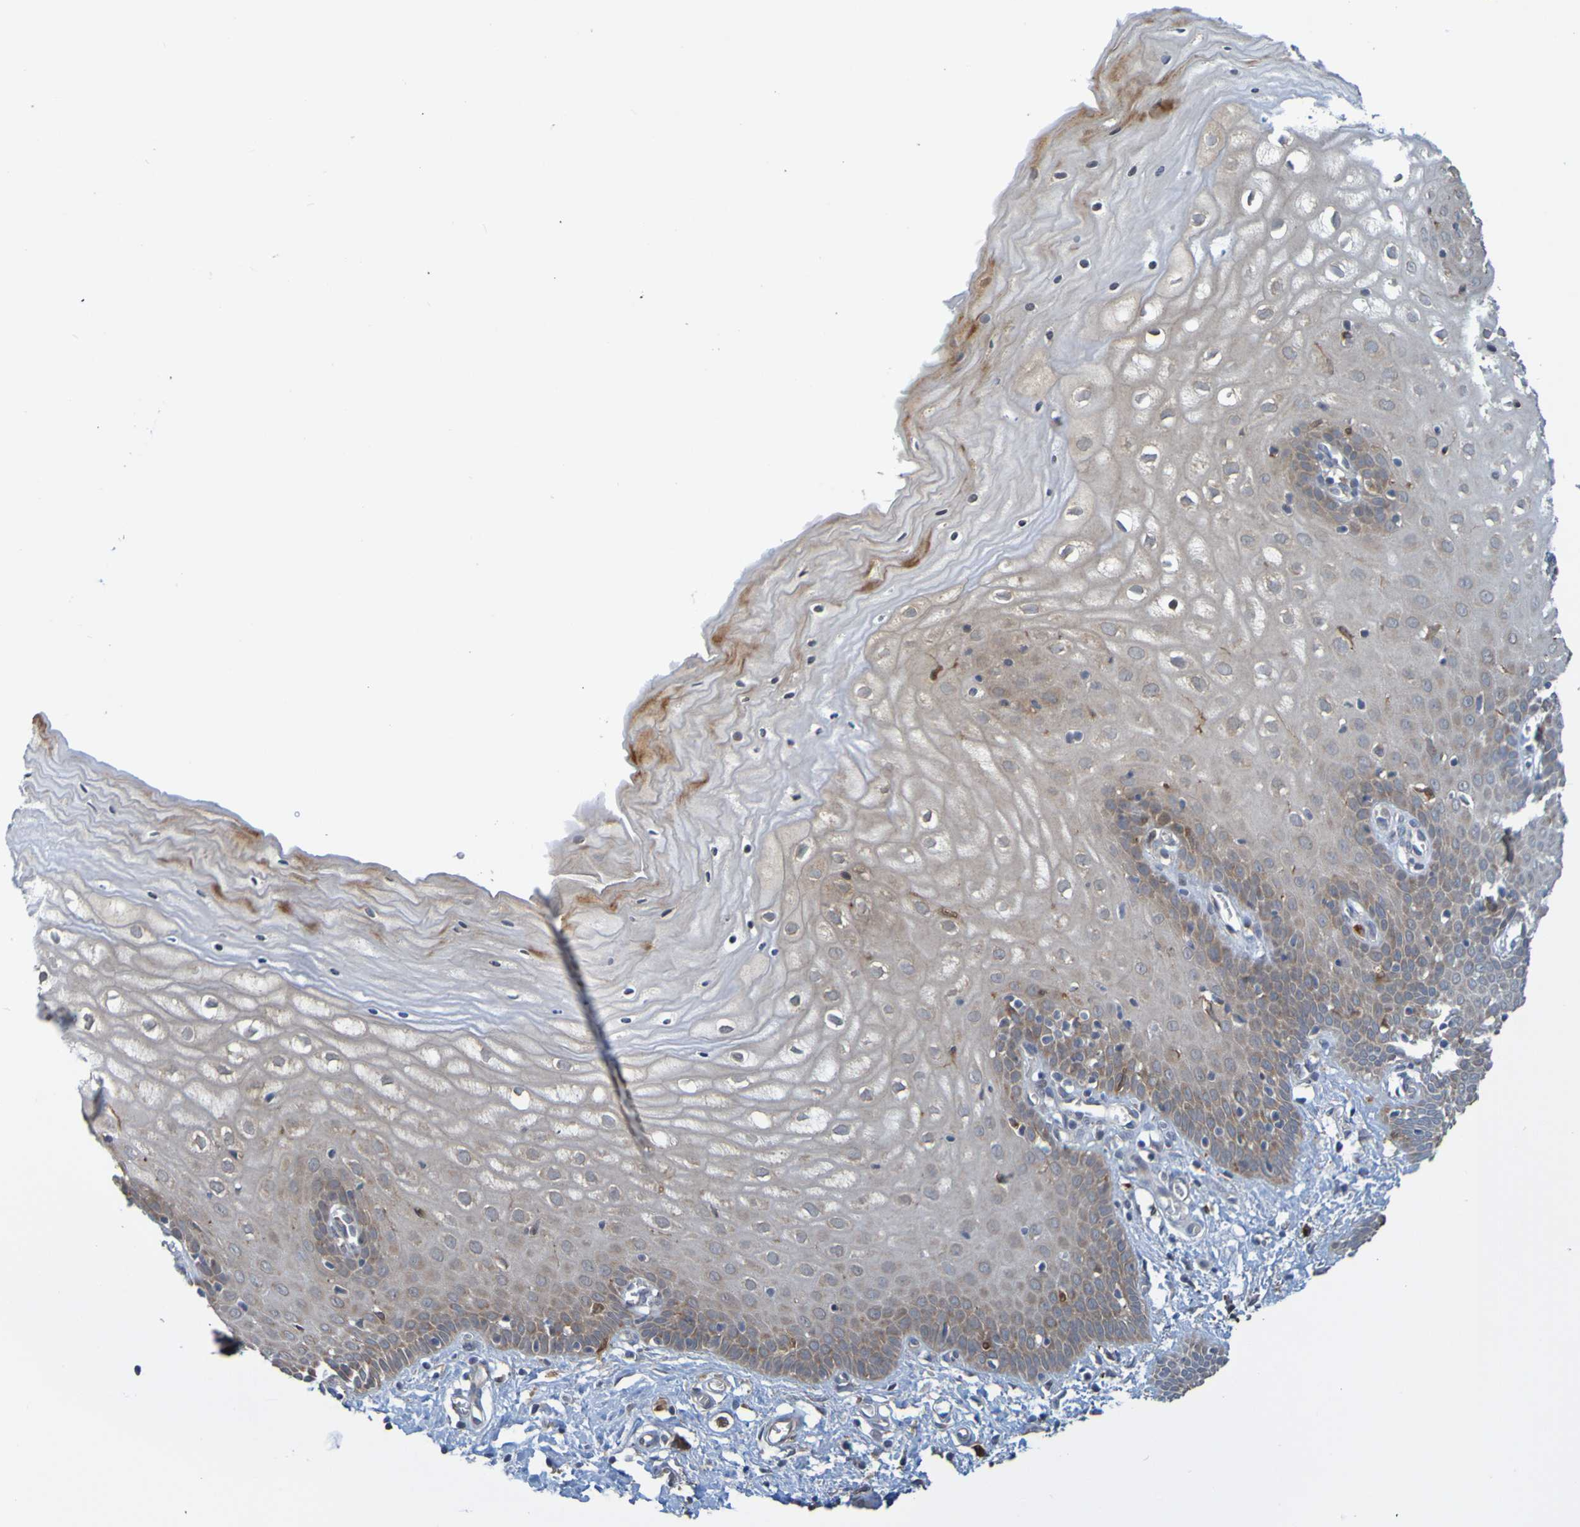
{"staining": {"intensity": "moderate", "quantity": ">75%", "location": "cytoplasmic/membranous"}, "tissue": "cervix", "cell_type": "Glandular cells", "image_type": "normal", "snomed": [{"axis": "morphology", "description": "Normal tissue, NOS"}, {"axis": "topography", "description": "Cervix"}], "caption": "Immunohistochemical staining of normal cervix exhibits >75% levels of moderate cytoplasmic/membranous protein expression in about >75% of glandular cells. The staining was performed using DAB (3,3'-diaminobenzidine), with brown indicating positive protein expression. Nuclei are stained blue with hematoxylin.", "gene": "NAV2", "patient": {"sex": "female", "age": 55}}